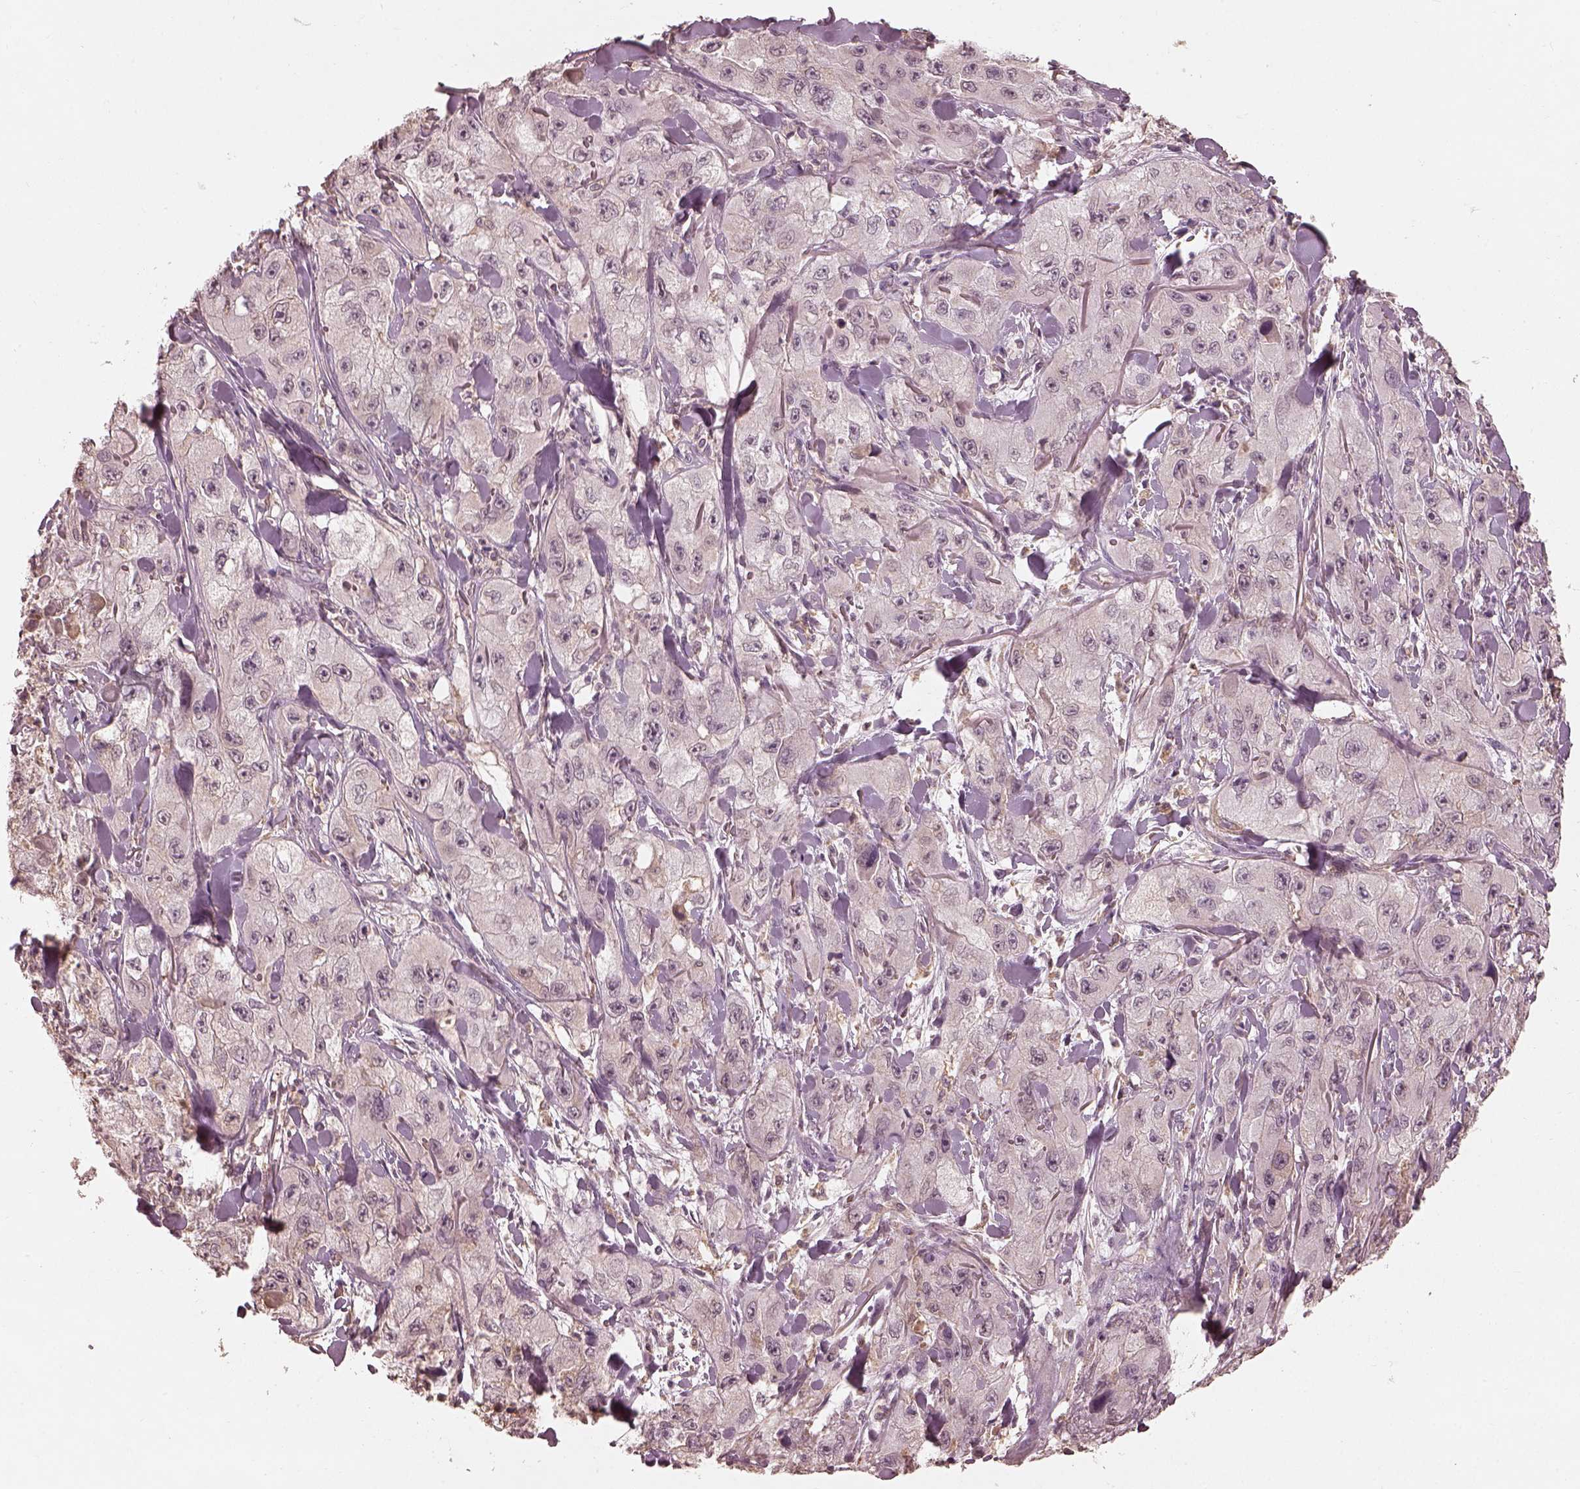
{"staining": {"intensity": "negative", "quantity": "none", "location": "none"}, "tissue": "skin cancer", "cell_type": "Tumor cells", "image_type": "cancer", "snomed": [{"axis": "morphology", "description": "Squamous cell carcinoma, NOS"}, {"axis": "topography", "description": "Skin"}, {"axis": "topography", "description": "Subcutis"}], "caption": "Histopathology image shows no protein expression in tumor cells of skin cancer tissue.", "gene": "CALR3", "patient": {"sex": "male", "age": 73}}